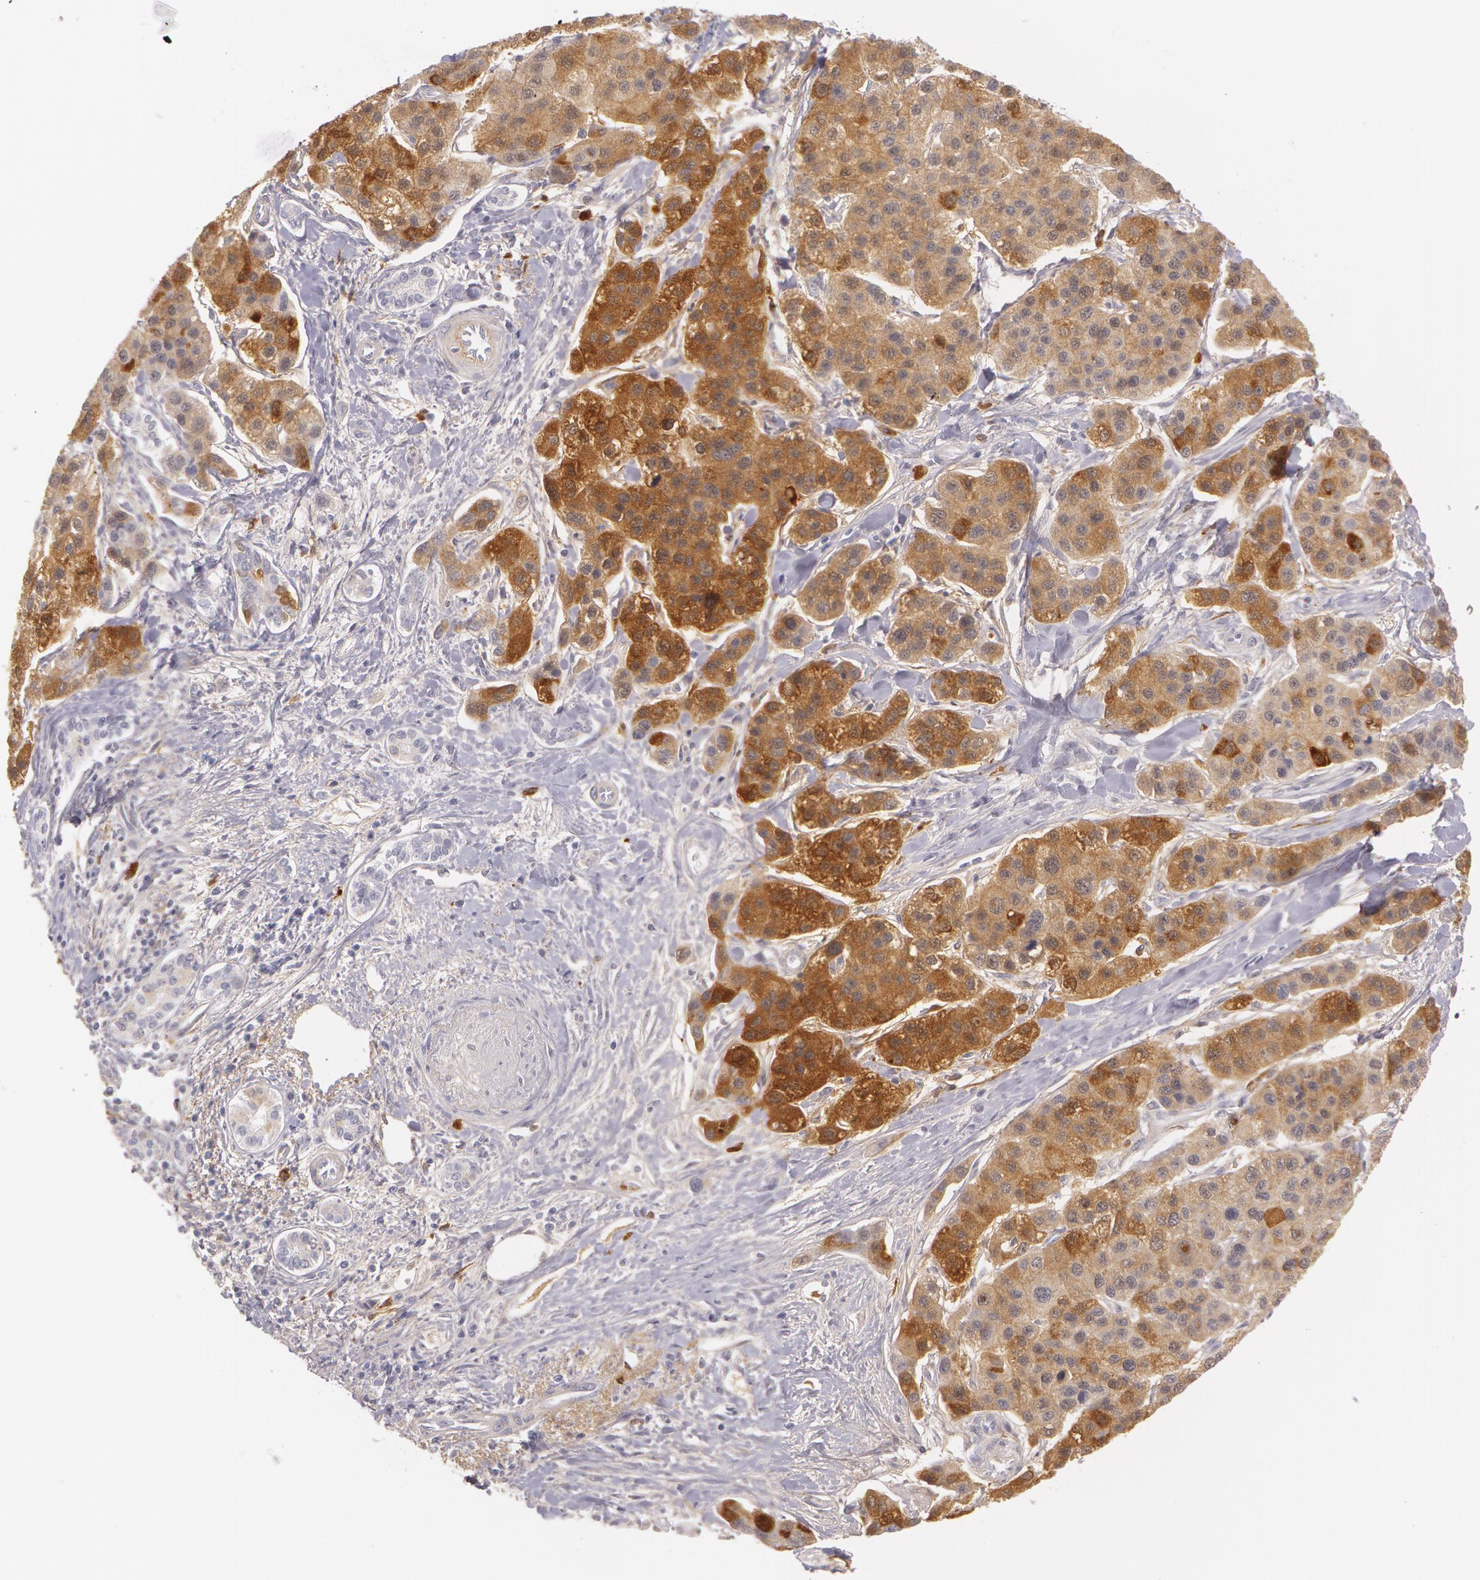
{"staining": {"intensity": "moderate", "quantity": ">75%", "location": "cytoplasmic/membranous"}, "tissue": "liver cancer", "cell_type": "Tumor cells", "image_type": "cancer", "snomed": [{"axis": "morphology", "description": "Carcinoma, Hepatocellular, NOS"}, {"axis": "topography", "description": "Liver"}], "caption": "DAB (3,3'-diaminobenzidine) immunohistochemical staining of liver cancer shows moderate cytoplasmic/membranous protein positivity in about >75% of tumor cells.", "gene": "LBP", "patient": {"sex": "female", "age": 85}}